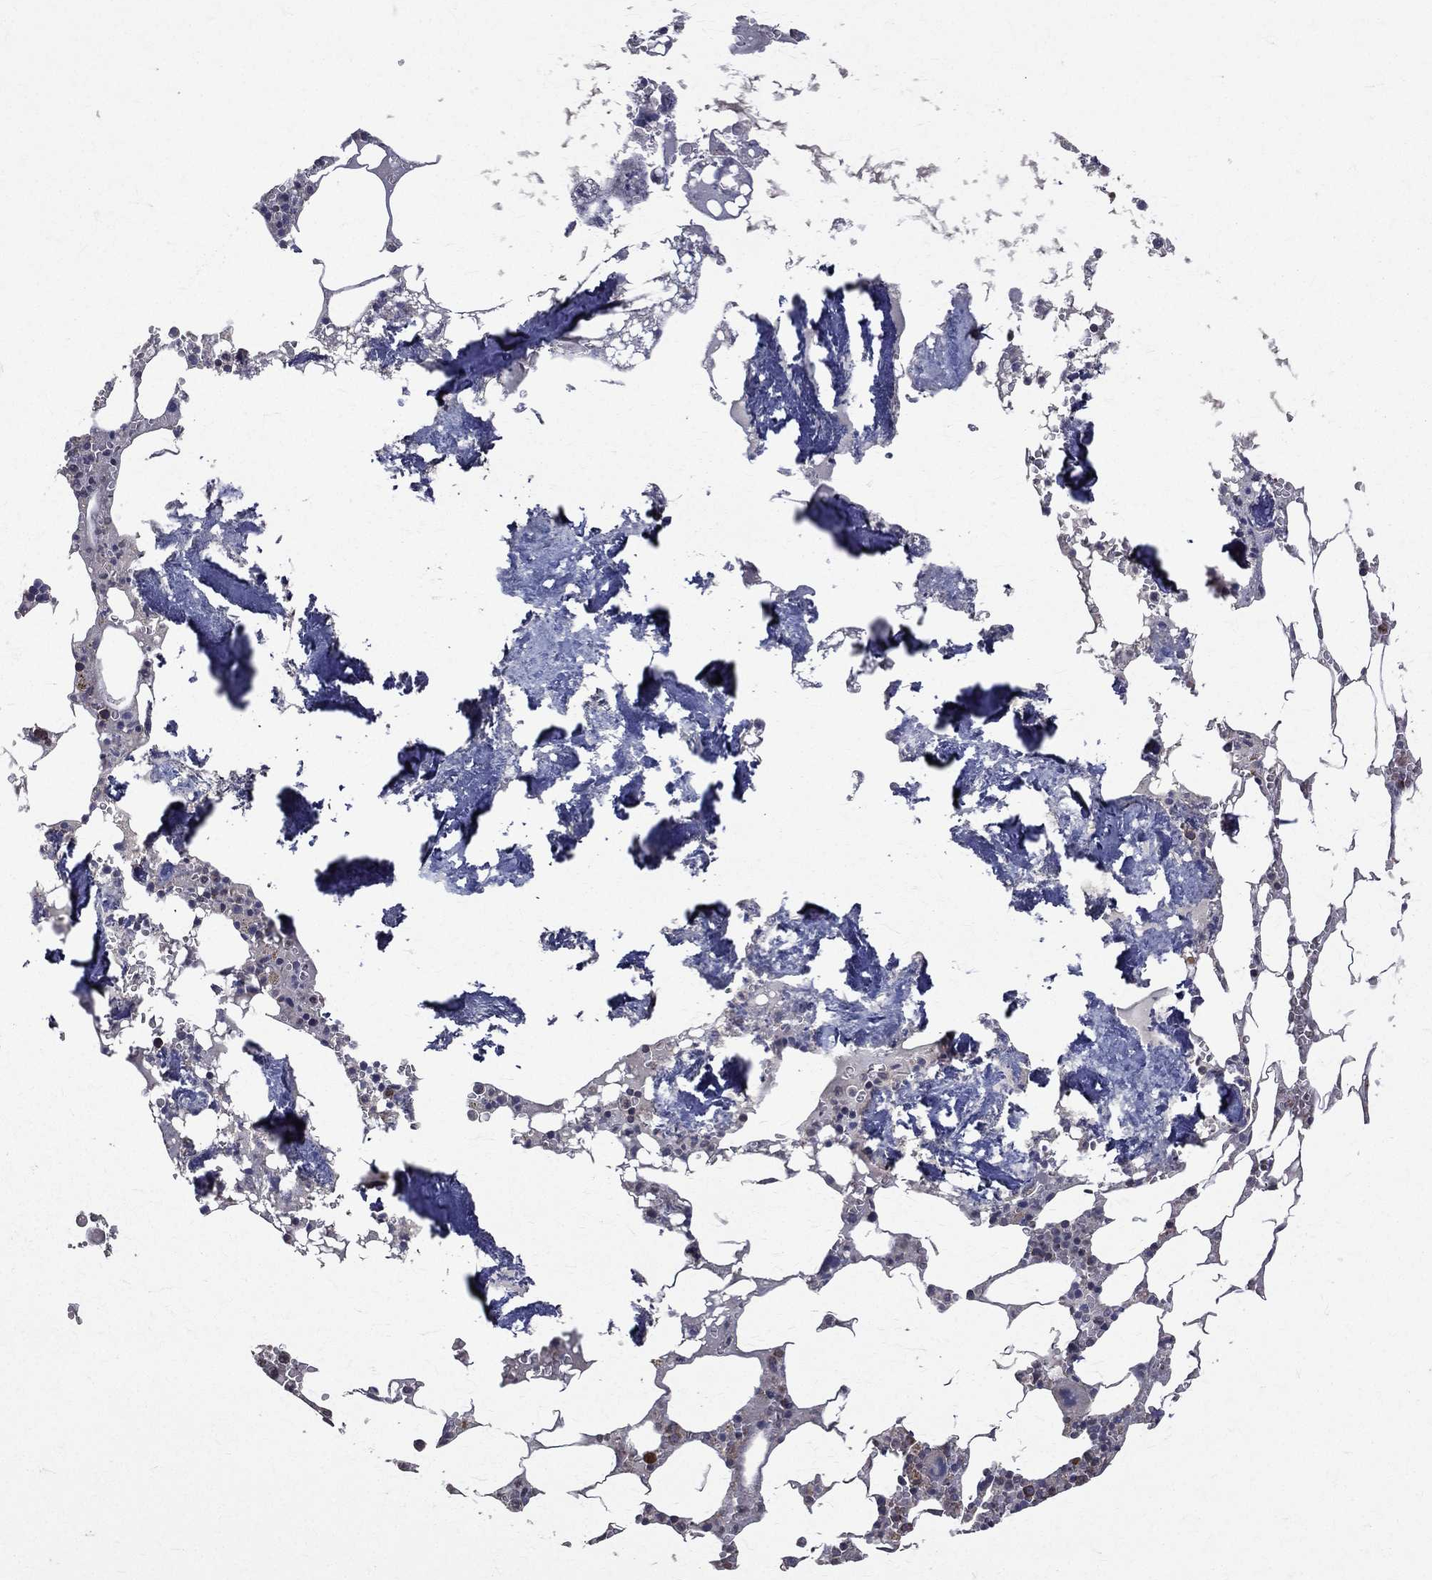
{"staining": {"intensity": "negative", "quantity": "none", "location": "none"}, "tissue": "bone marrow", "cell_type": "Hematopoietic cells", "image_type": "normal", "snomed": [{"axis": "morphology", "description": "Normal tissue, NOS"}, {"axis": "topography", "description": "Bone marrow"}], "caption": "Immunohistochemistry (IHC) image of unremarkable bone marrow: bone marrow stained with DAB exhibits no significant protein expression in hematopoietic cells.", "gene": "RPGR", "patient": {"sex": "female", "age": 64}}